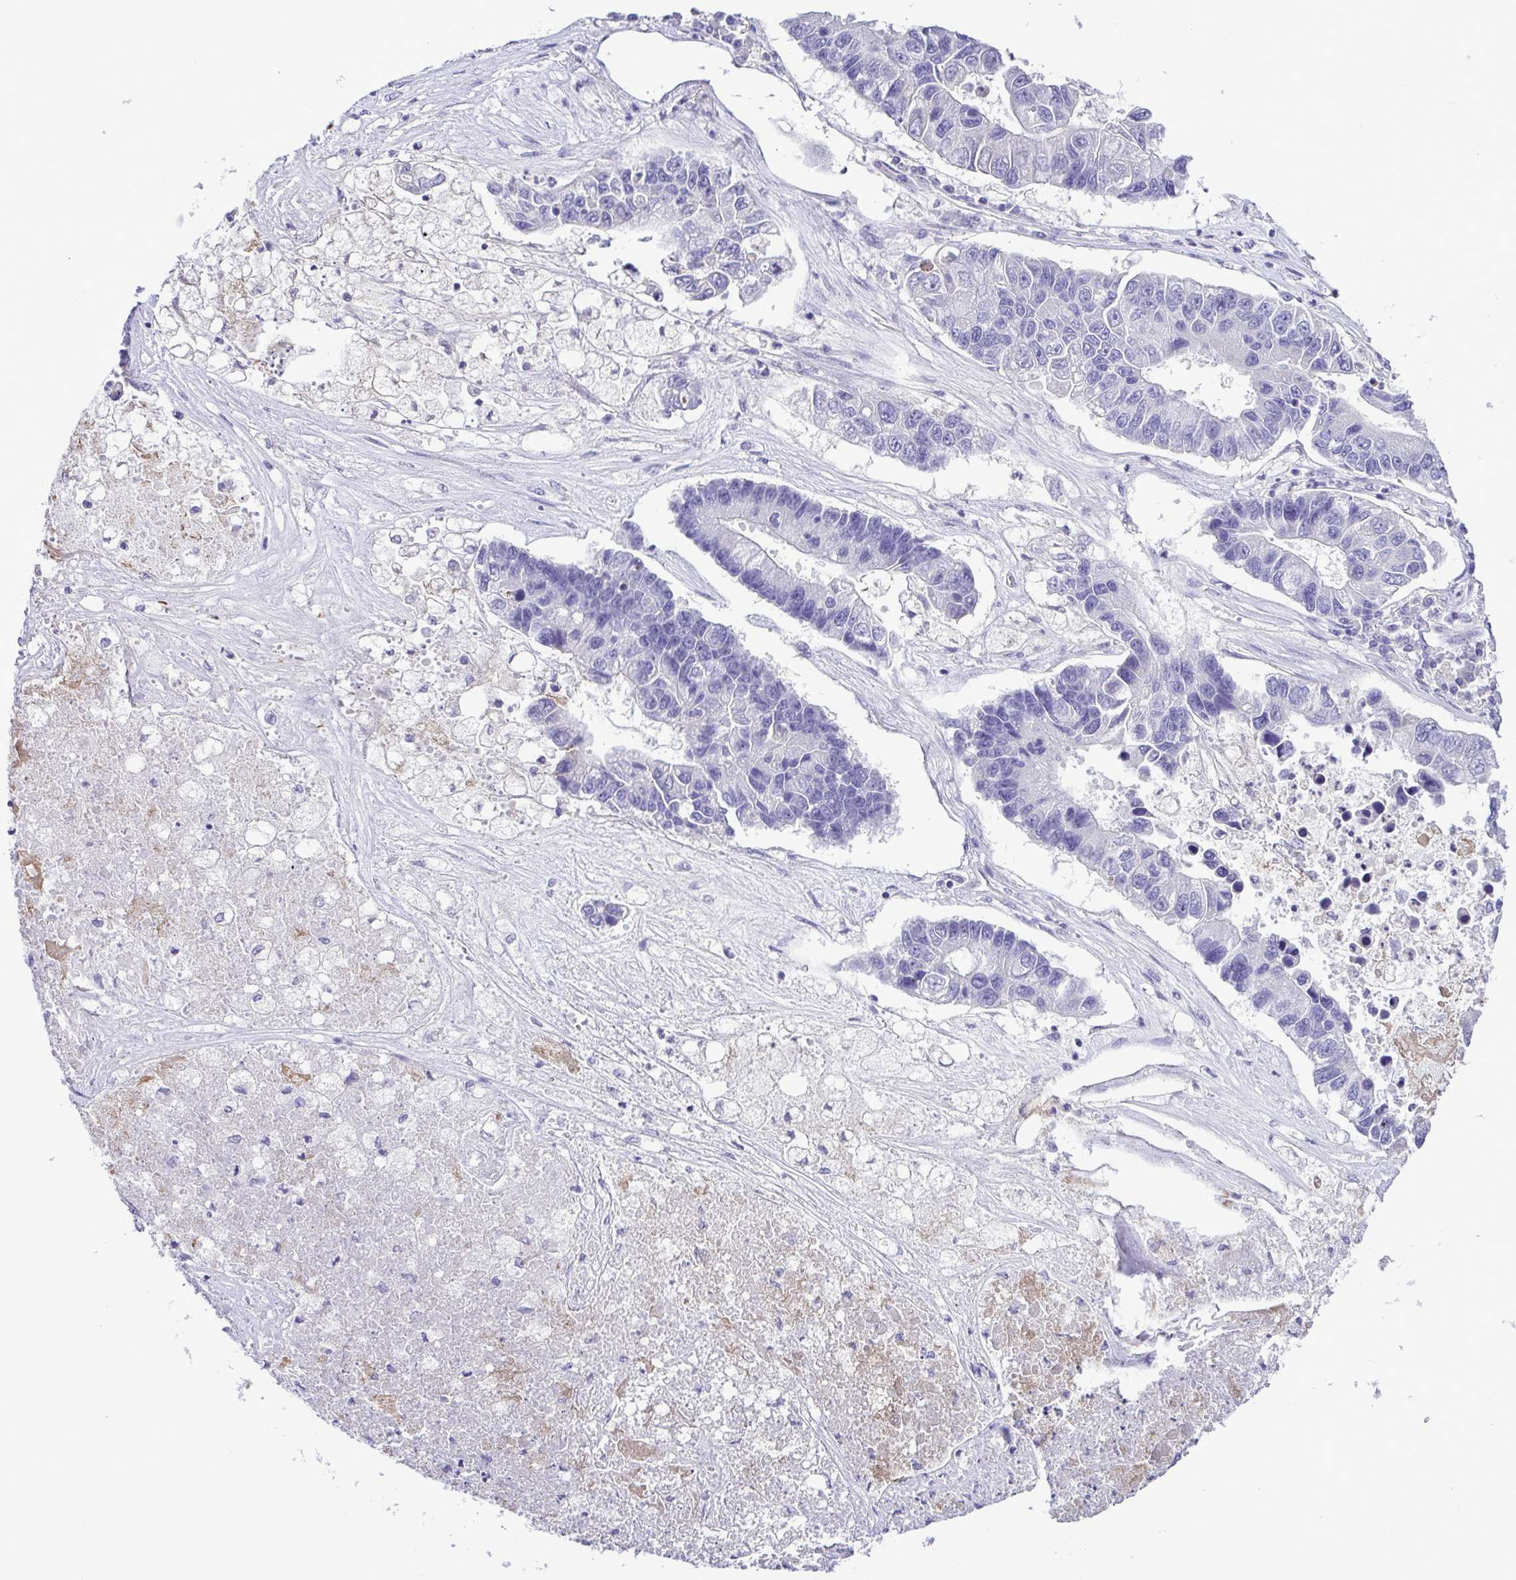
{"staining": {"intensity": "negative", "quantity": "none", "location": "none"}, "tissue": "lung cancer", "cell_type": "Tumor cells", "image_type": "cancer", "snomed": [{"axis": "morphology", "description": "Adenocarcinoma, NOS"}, {"axis": "topography", "description": "Bronchus"}, {"axis": "topography", "description": "Lung"}], "caption": "IHC histopathology image of lung adenocarcinoma stained for a protein (brown), which exhibits no positivity in tumor cells.", "gene": "GABBR2", "patient": {"sex": "female", "age": 51}}